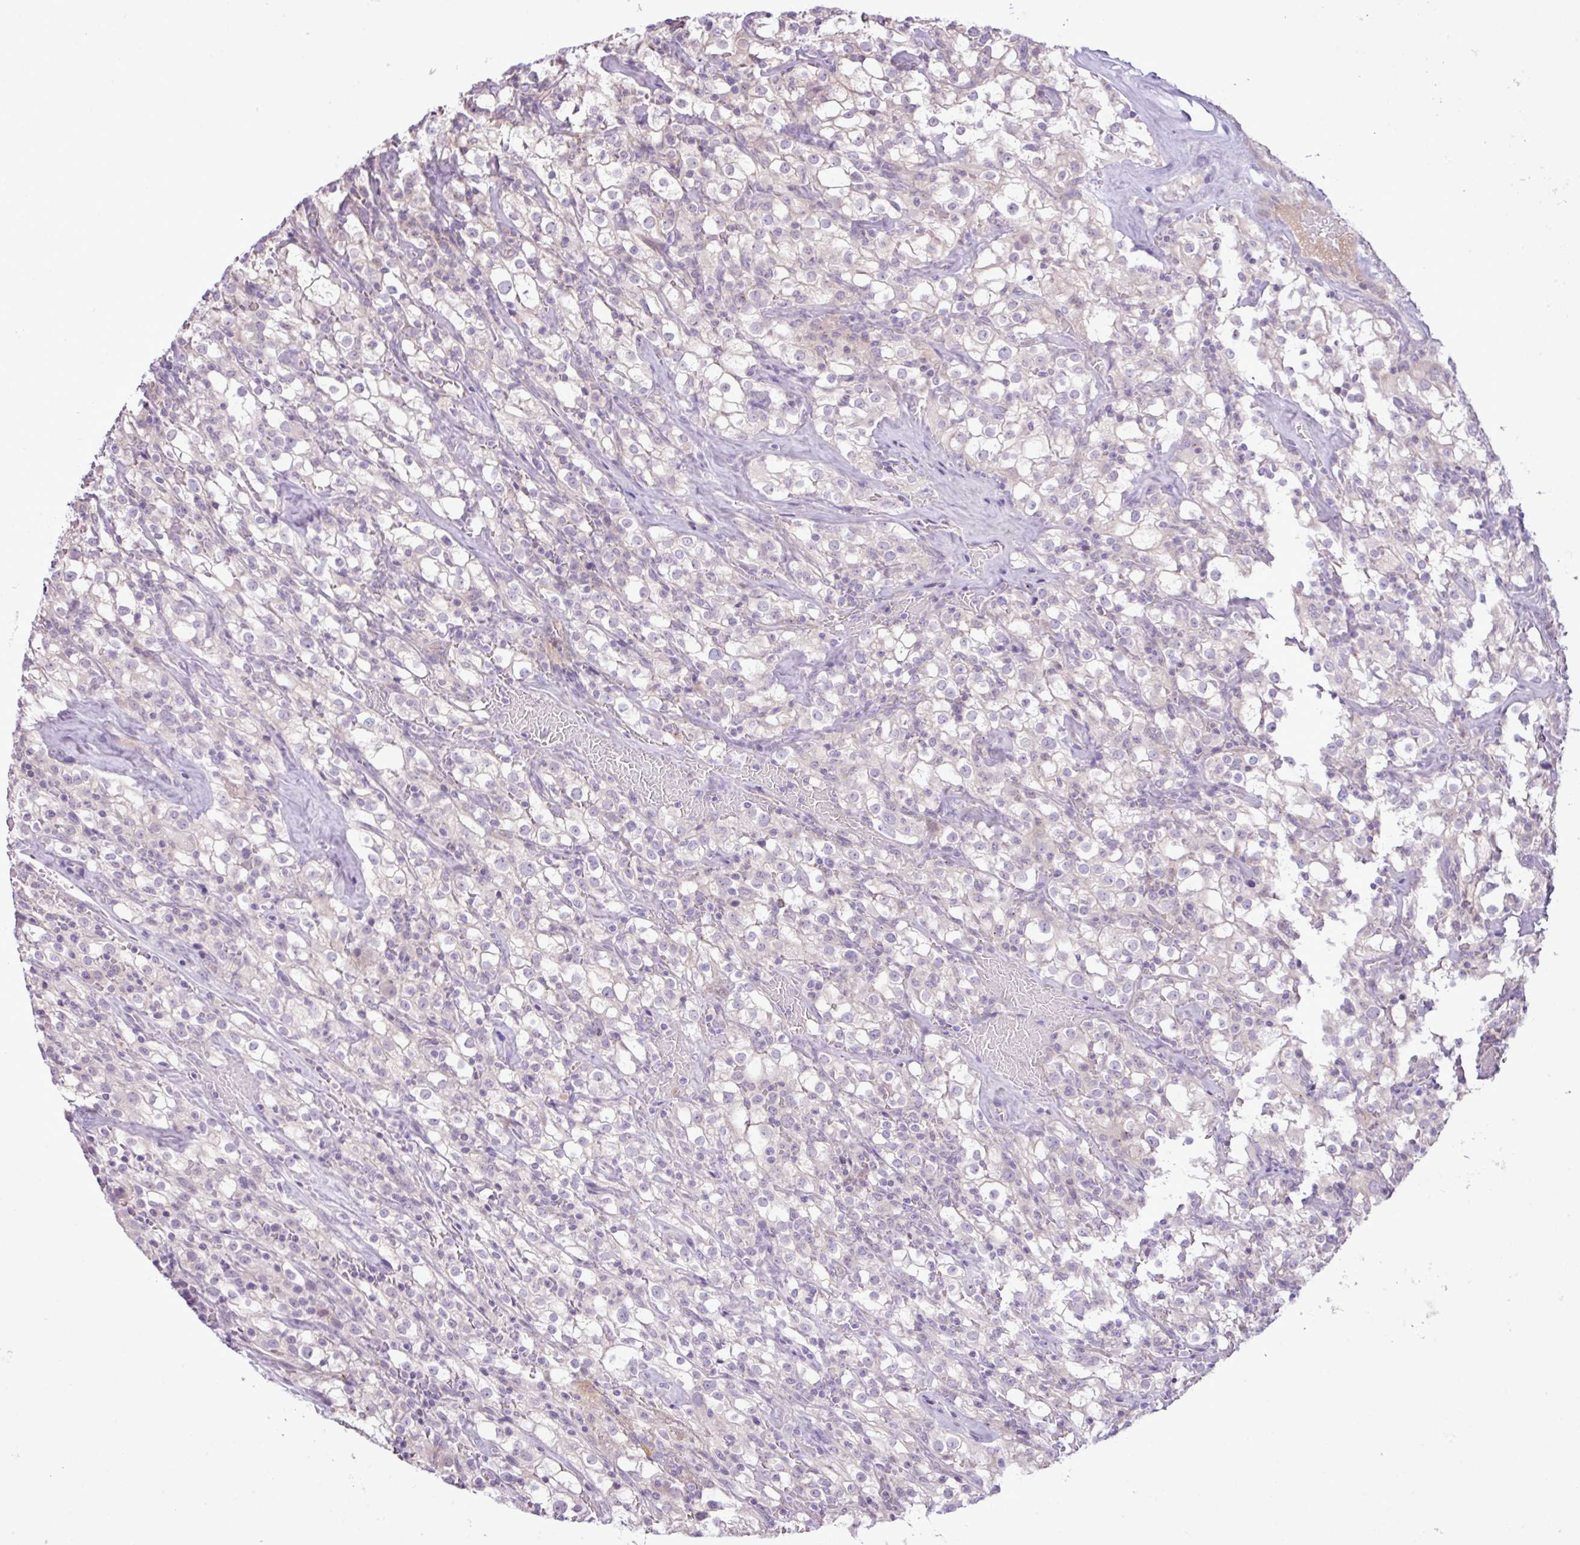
{"staining": {"intensity": "negative", "quantity": "none", "location": "none"}, "tissue": "renal cancer", "cell_type": "Tumor cells", "image_type": "cancer", "snomed": [{"axis": "morphology", "description": "Adenocarcinoma, NOS"}, {"axis": "topography", "description": "Kidney"}], "caption": "Tumor cells are negative for protein expression in human renal cancer.", "gene": "DNAJB13", "patient": {"sex": "female", "age": 74}}